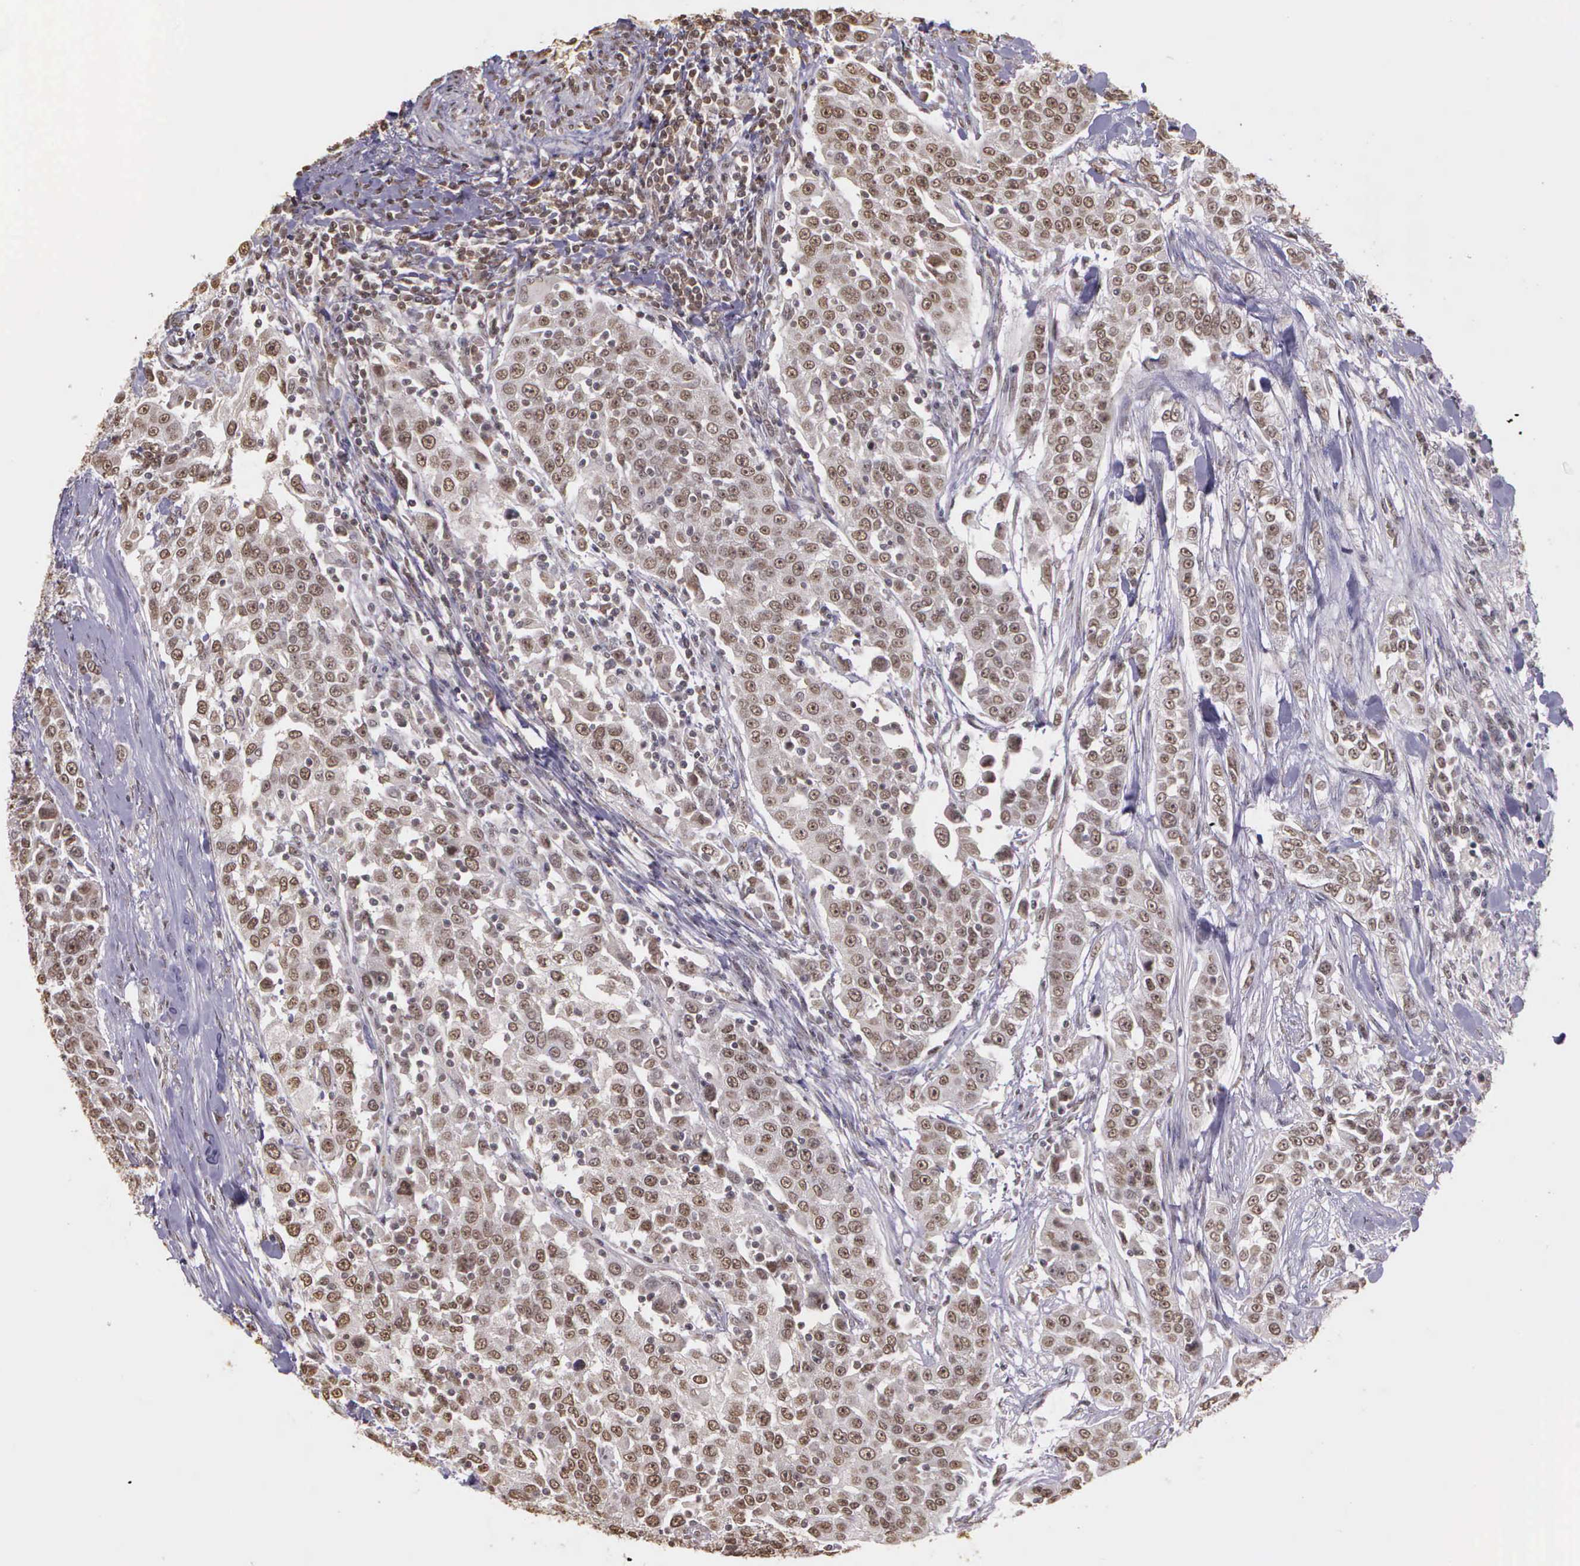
{"staining": {"intensity": "weak", "quantity": ">75%", "location": "nuclear"}, "tissue": "urothelial cancer", "cell_type": "Tumor cells", "image_type": "cancer", "snomed": [{"axis": "morphology", "description": "Urothelial carcinoma, High grade"}, {"axis": "topography", "description": "Urinary bladder"}], "caption": "Tumor cells exhibit weak nuclear staining in approximately >75% of cells in high-grade urothelial carcinoma. The staining is performed using DAB brown chromogen to label protein expression. The nuclei are counter-stained blue using hematoxylin.", "gene": "ARMCX5", "patient": {"sex": "female", "age": 80}}